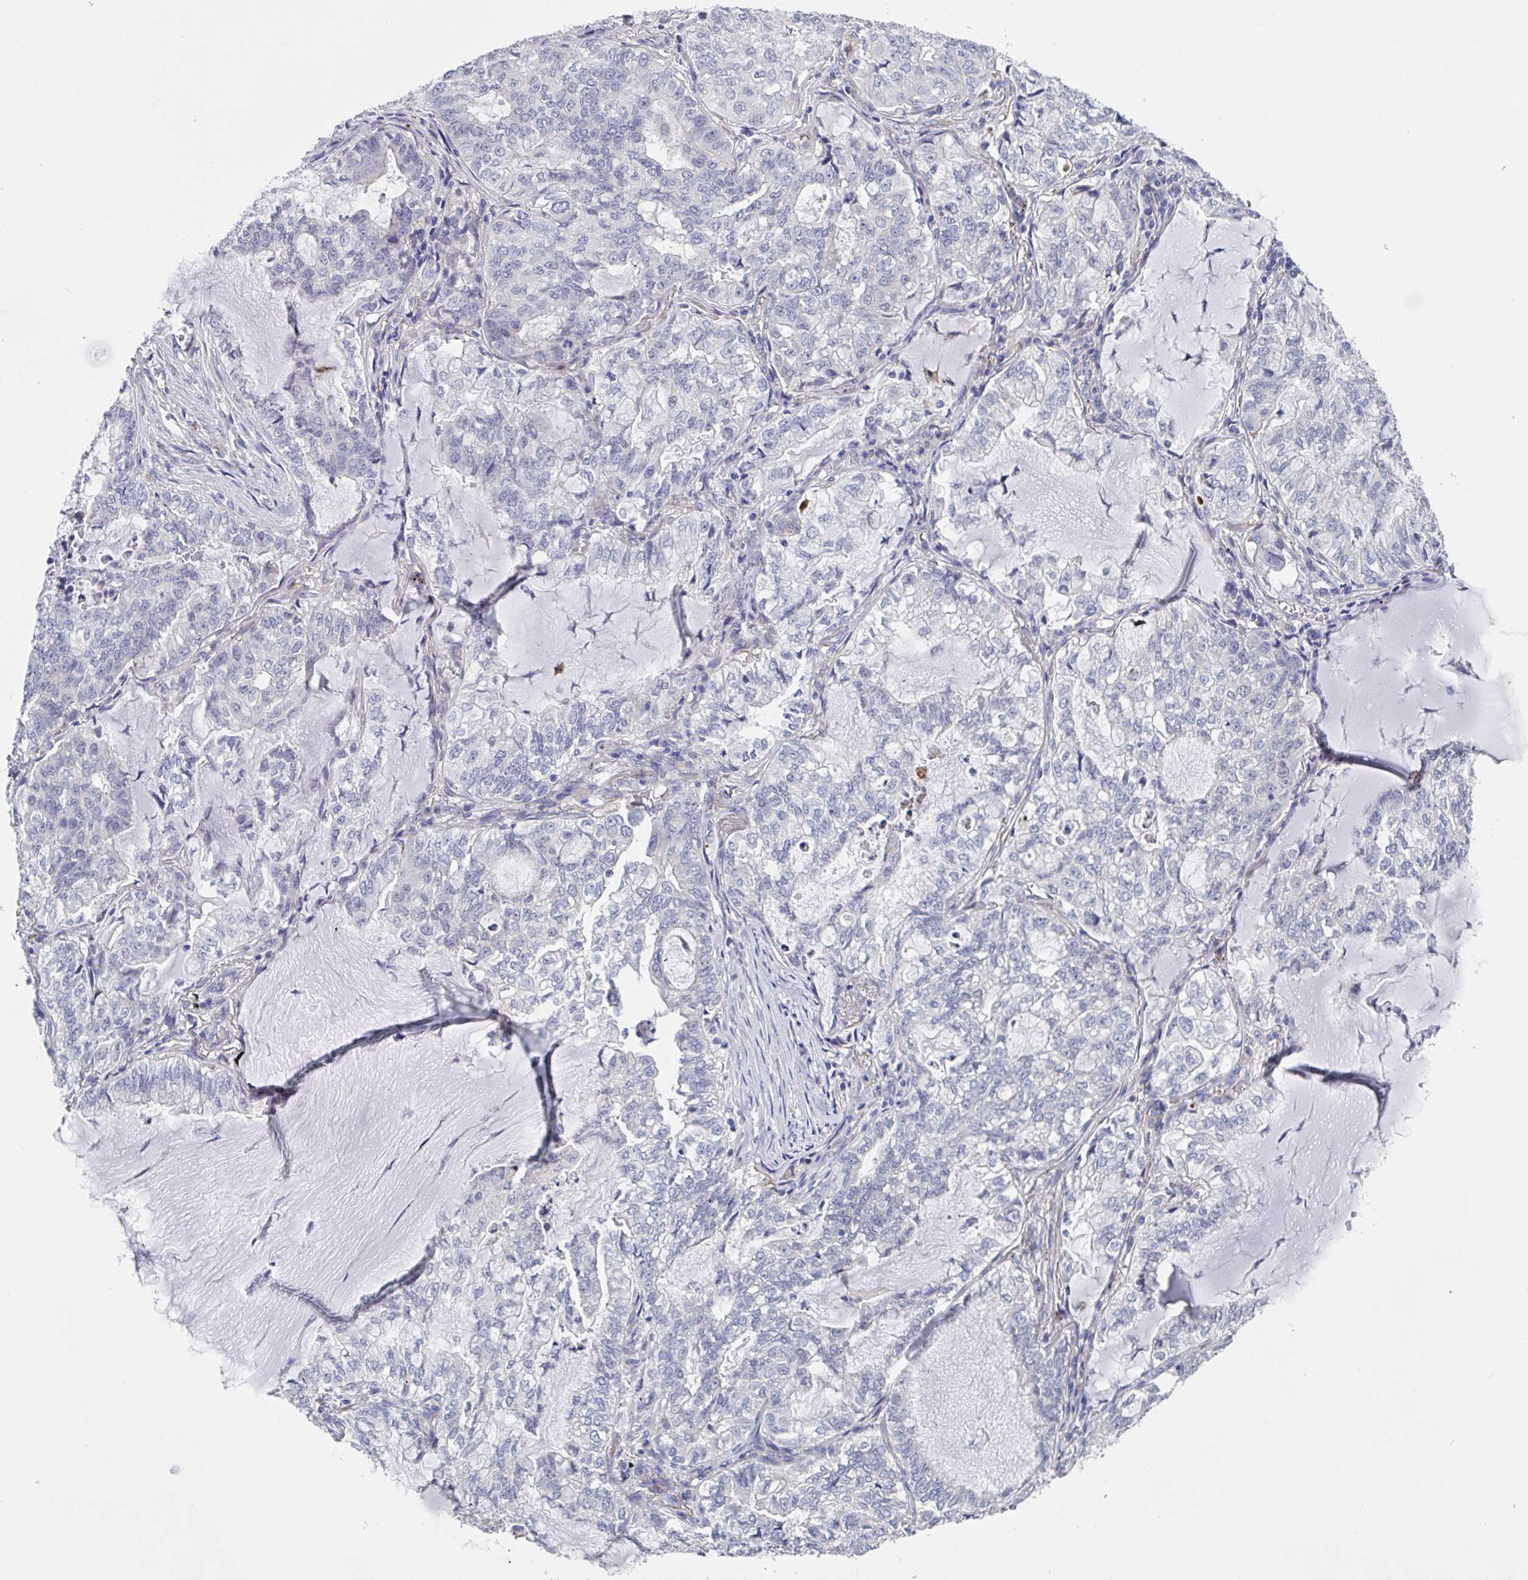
{"staining": {"intensity": "negative", "quantity": "none", "location": "none"}, "tissue": "lung cancer", "cell_type": "Tumor cells", "image_type": "cancer", "snomed": [{"axis": "morphology", "description": "Adenocarcinoma, NOS"}, {"axis": "topography", "description": "Lymph node"}, {"axis": "topography", "description": "Lung"}], "caption": "This is an immunohistochemistry histopathology image of lung adenocarcinoma. There is no expression in tumor cells.", "gene": "ST14", "patient": {"sex": "male", "age": 66}}